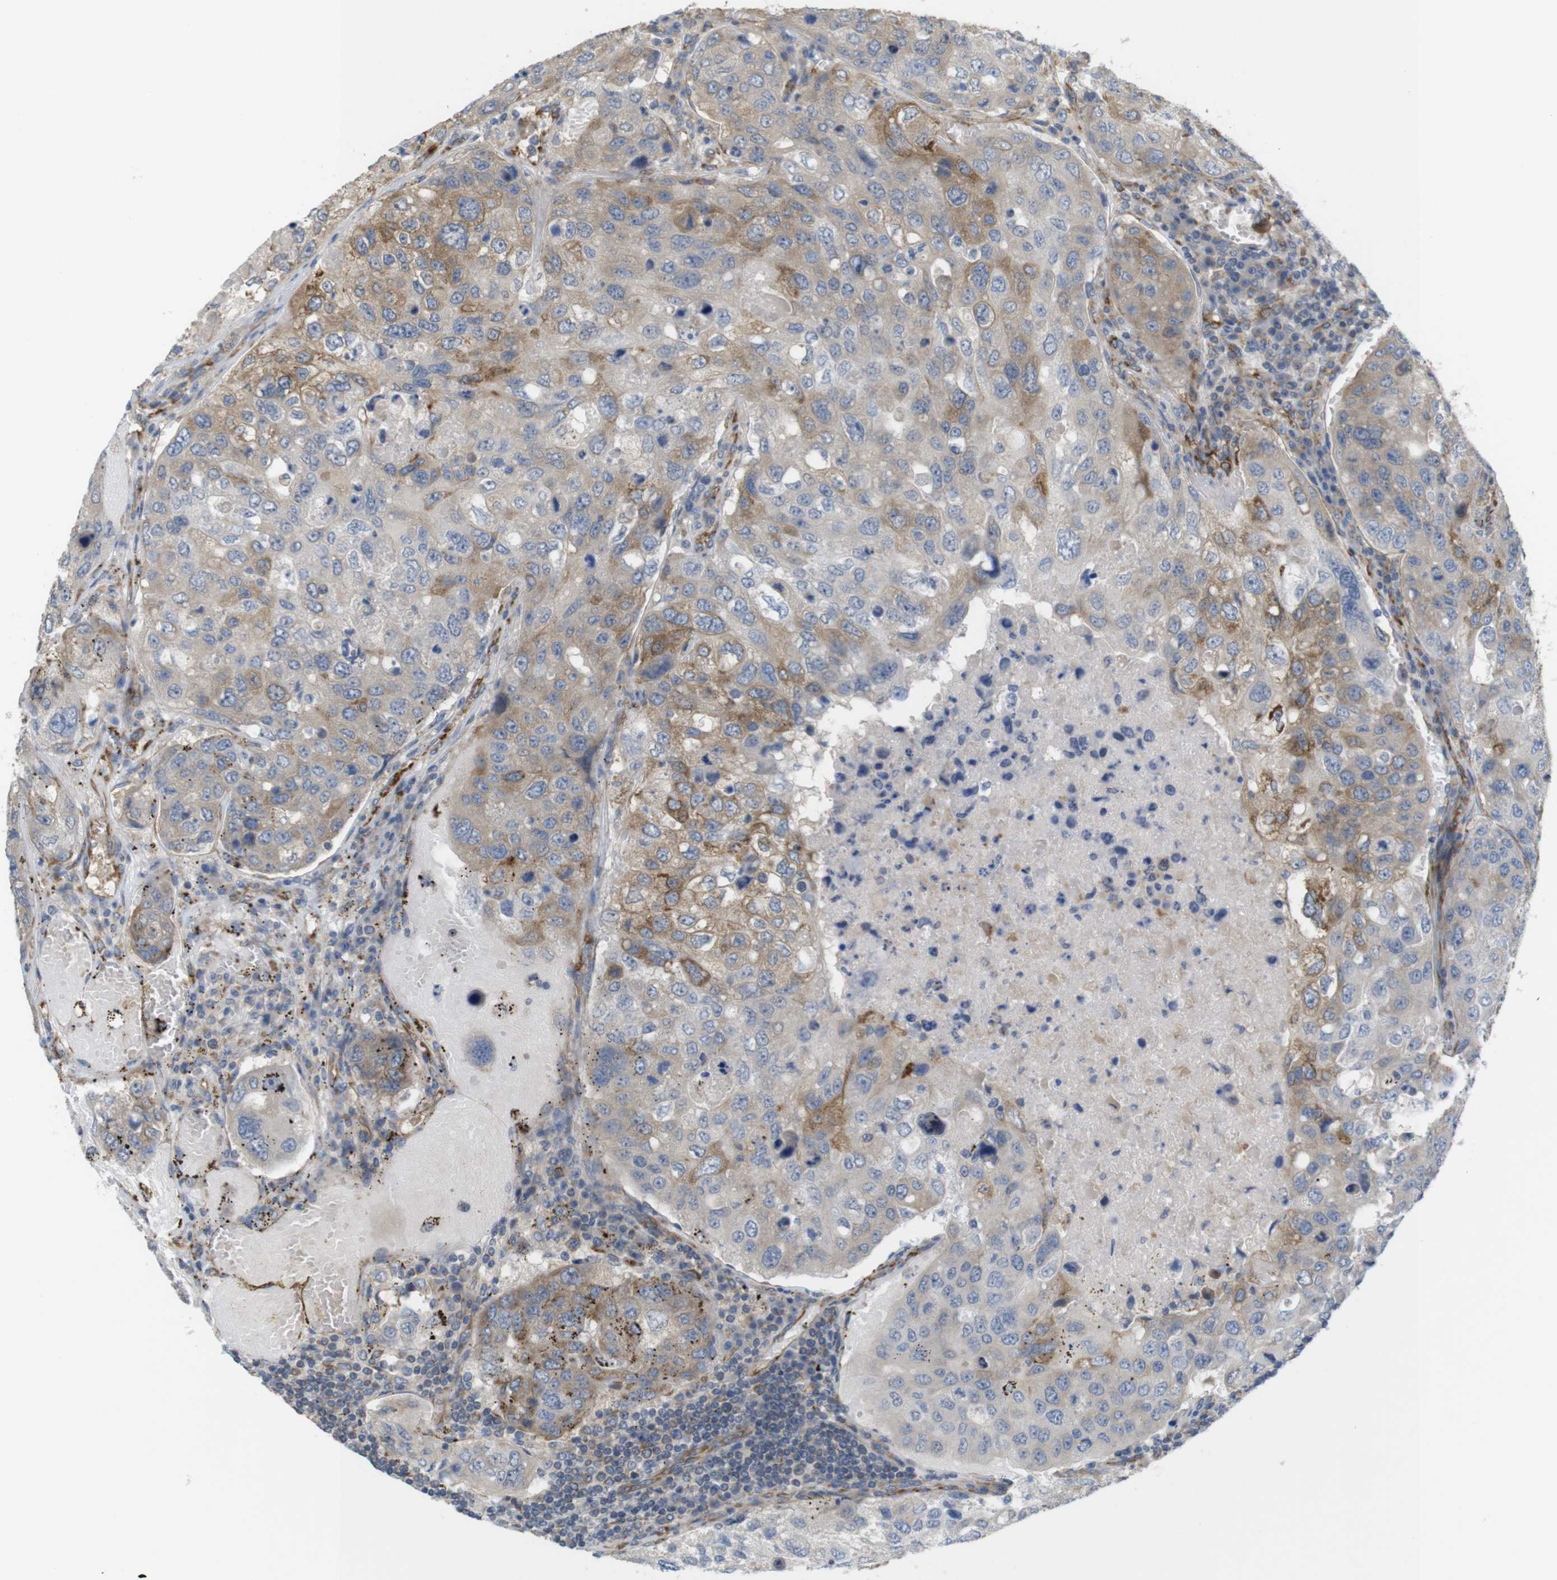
{"staining": {"intensity": "moderate", "quantity": "25%-75%", "location": "cytoplasmic/membranous"}, "tissue": "urothelial cancer", "cell_type": "Tumor cells", "image_type": "cancer", "snomed": [{"axis": "morphology", "description": "Urothelial carcinoma, High grade"}, {"axis": "topography", "description": "Lymph node"}, {"axis": "topography", "description": "Urinary bladder"}], "caption": "Urothelial cancer stained with a brown dye reveals moderate cytoplasmic/membranous positive expression in about 25%-75% of tumor cells.", "gene": "PCNX2", "patient": {"sex": "male", "age": 51}}